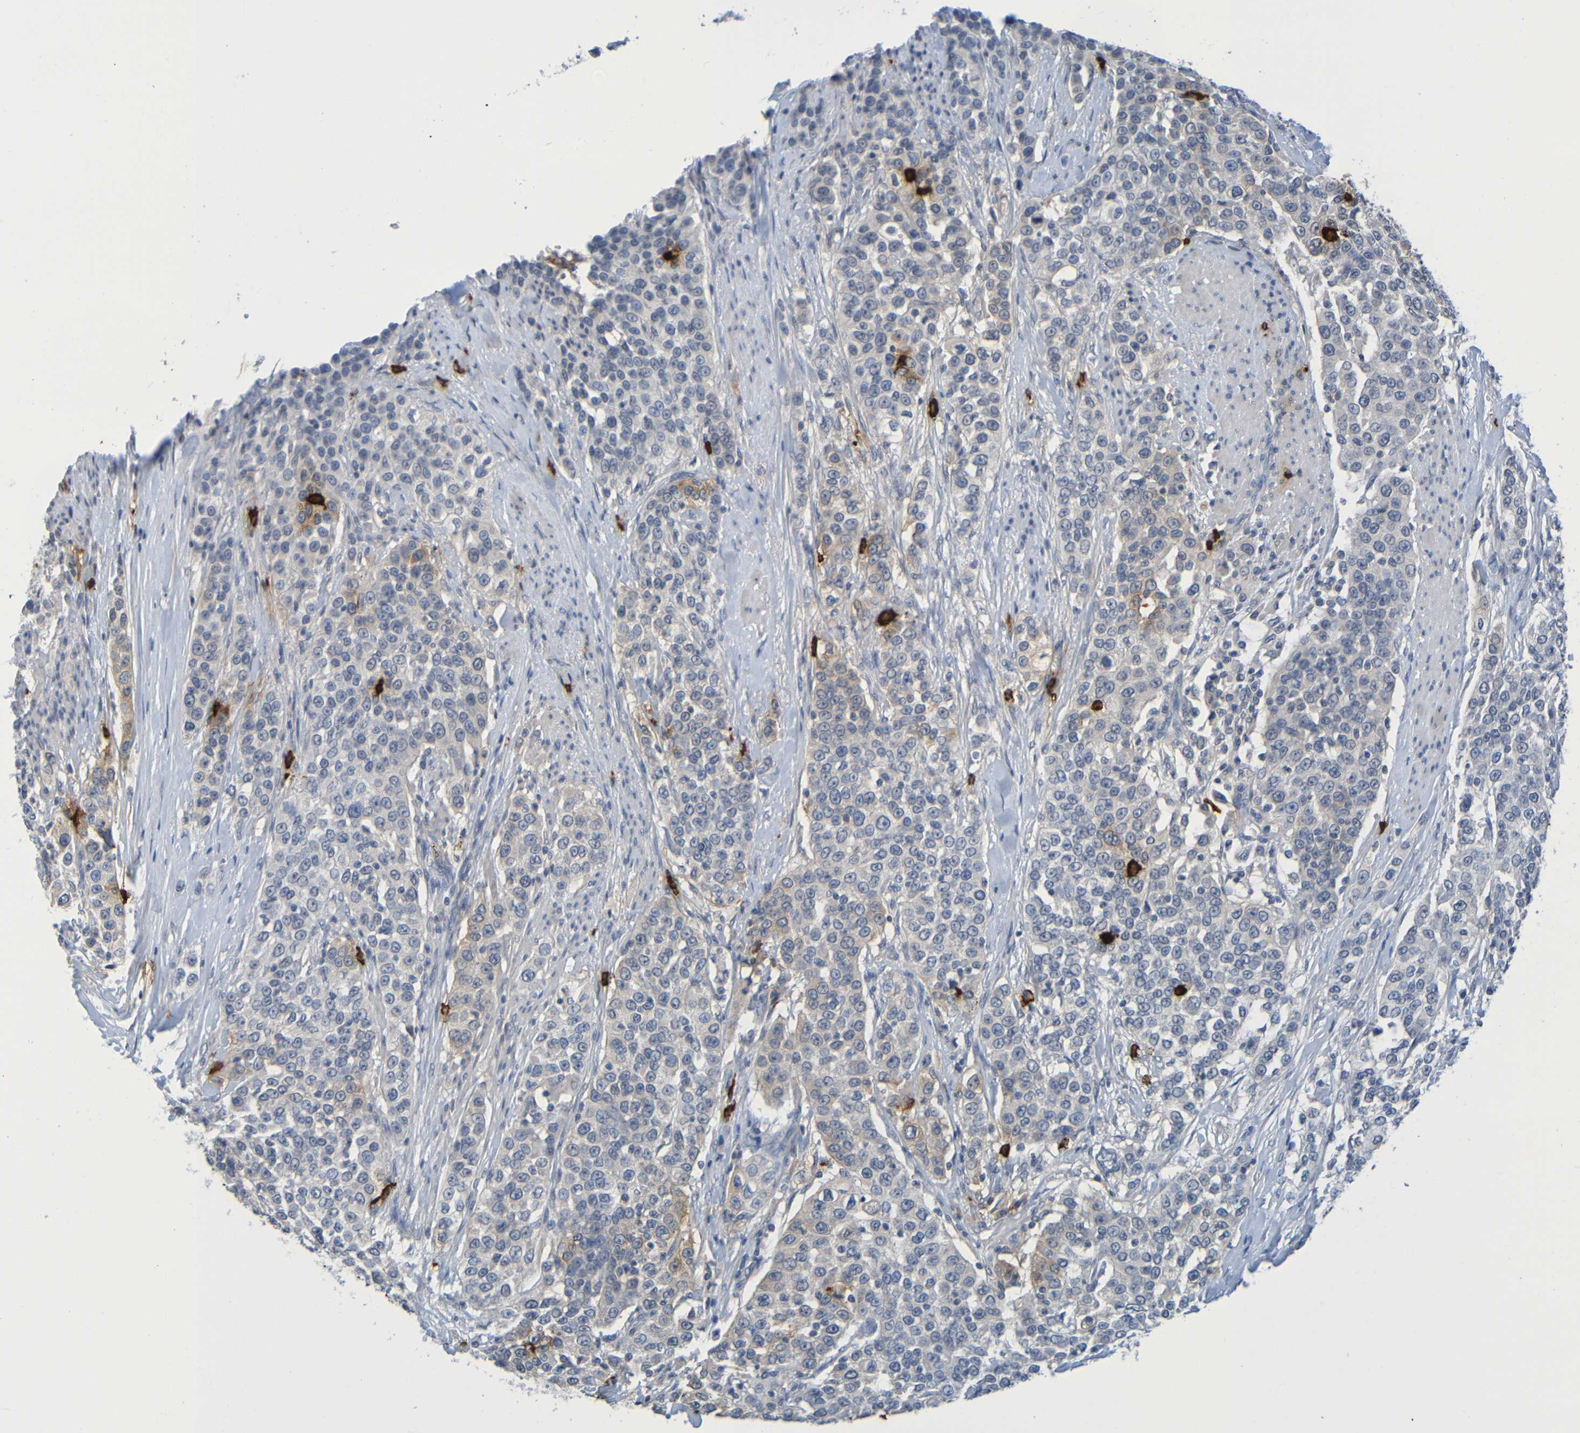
{"staining": {"intensity": "negative", "quantity": "none", "location": "none"}, "tissue": "urothelial cancer", "cell_type": "Tumor cells", "image_type": "cancer", "snomed": [{"axis": "morphology", "description": "Urothelial carcinoma, High grade"}, {"axis": "topography", "description": "Urinary bladder"}], "caption": "DAB (3,3'-diaminobenzidine) immunohistochemical staining of human urothelial cancer shows no significant expression in tumor cells. (Stains: DAB (3,3'-diaminobenzidine) immunohistochemistry (IHC) with hematoxylin counter stain, Microscopy: brightfield microscopy at high magnification).", "gene": "C3AR1", "patient": {"sex": "female", "age": 80}}